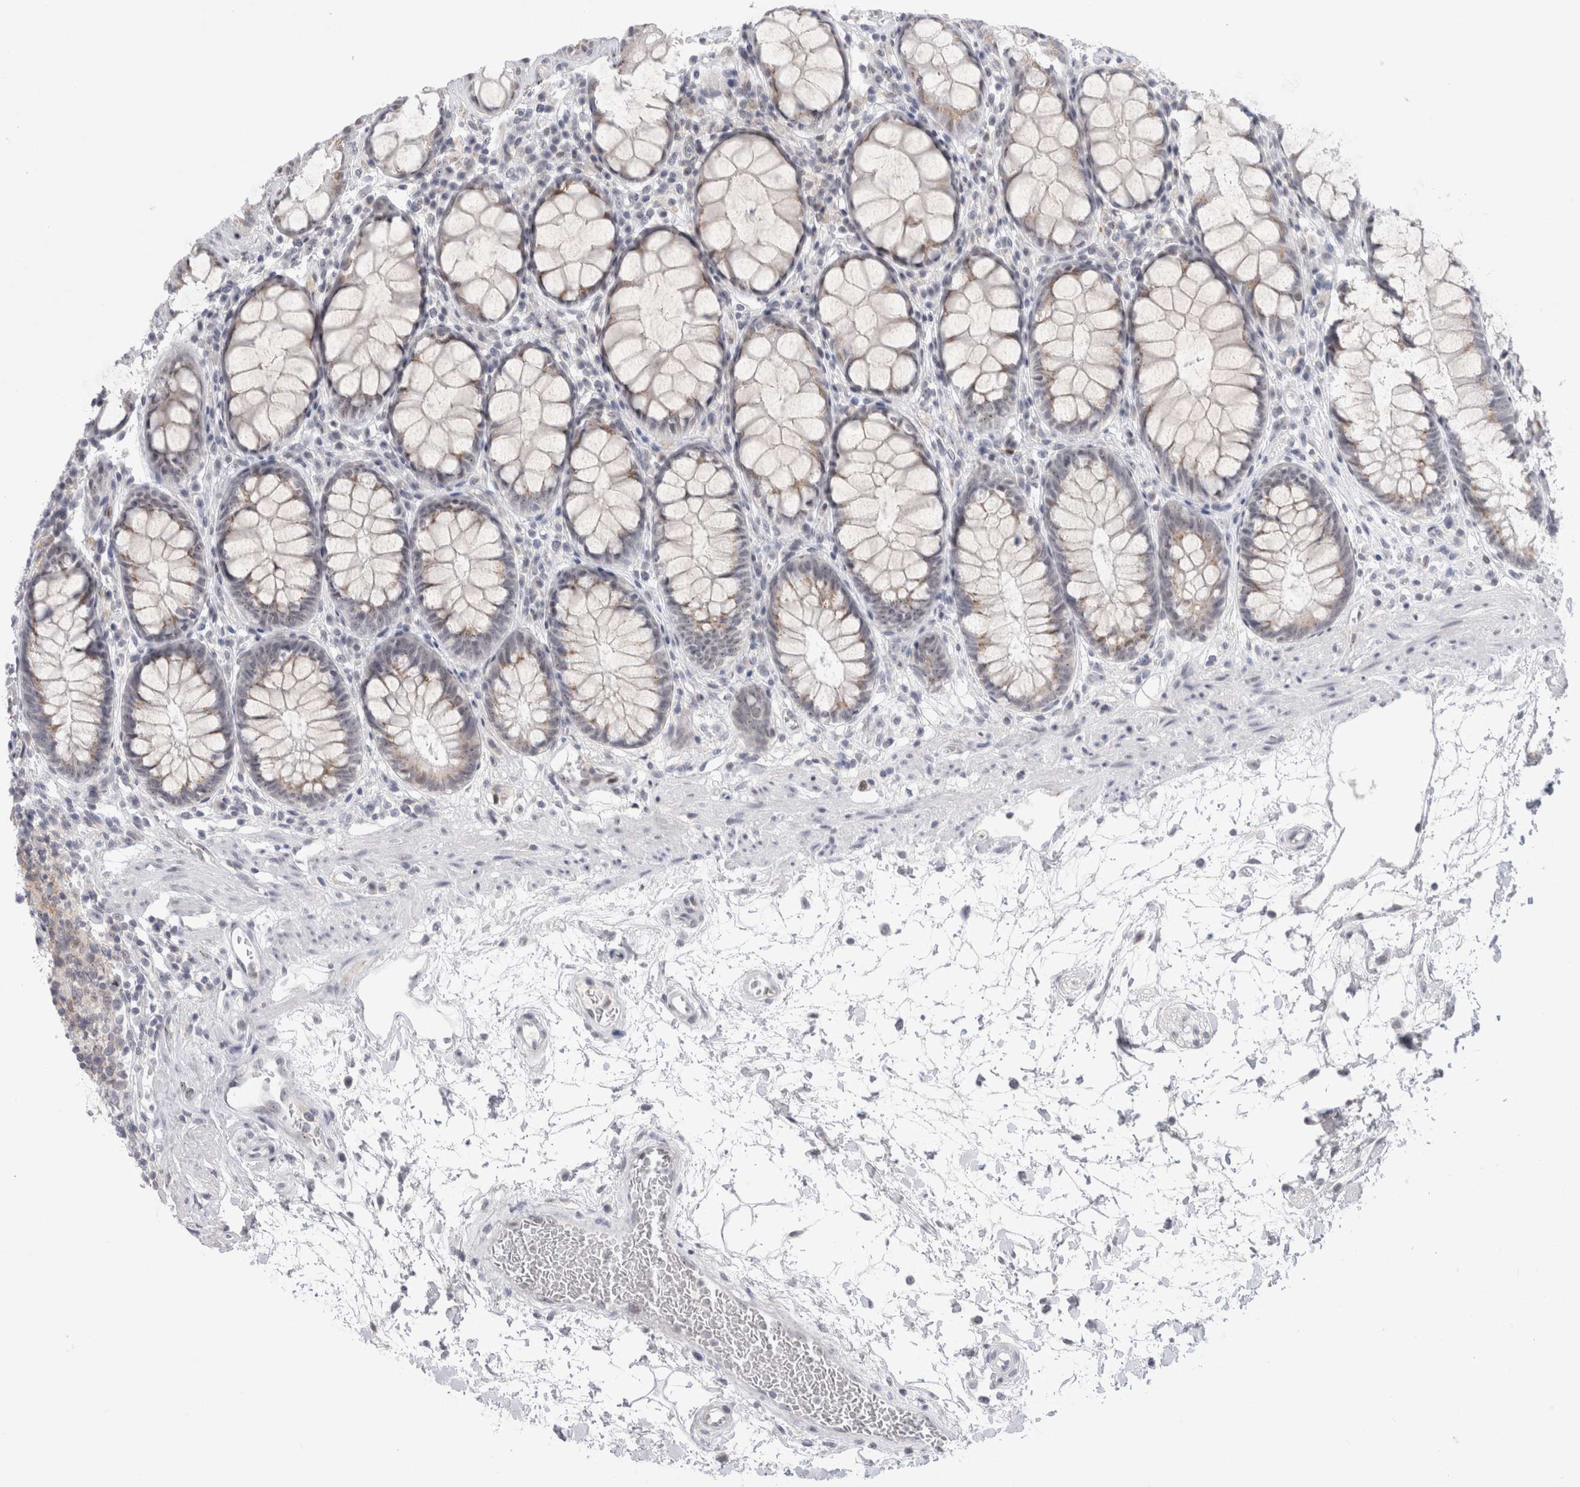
{"staining": {"intensity": "moderate", "quantity": ">75%", "location": "nuclear"}, "tissue": "rectum", "cell_type": "Glandular cells", "image_type": "normal", "snomed": [{"axis": "morphology", "description": "Normal tissue, NOS"}, {"axis": "topography", "description": "Rectum"}], "caption": "Human rectum stained with a brown dye displays moderate nuclear positive expression in approximately >75% of glandular cells.", "gene": "CERS5", "patient": {"sex": "male", "age": 64}}